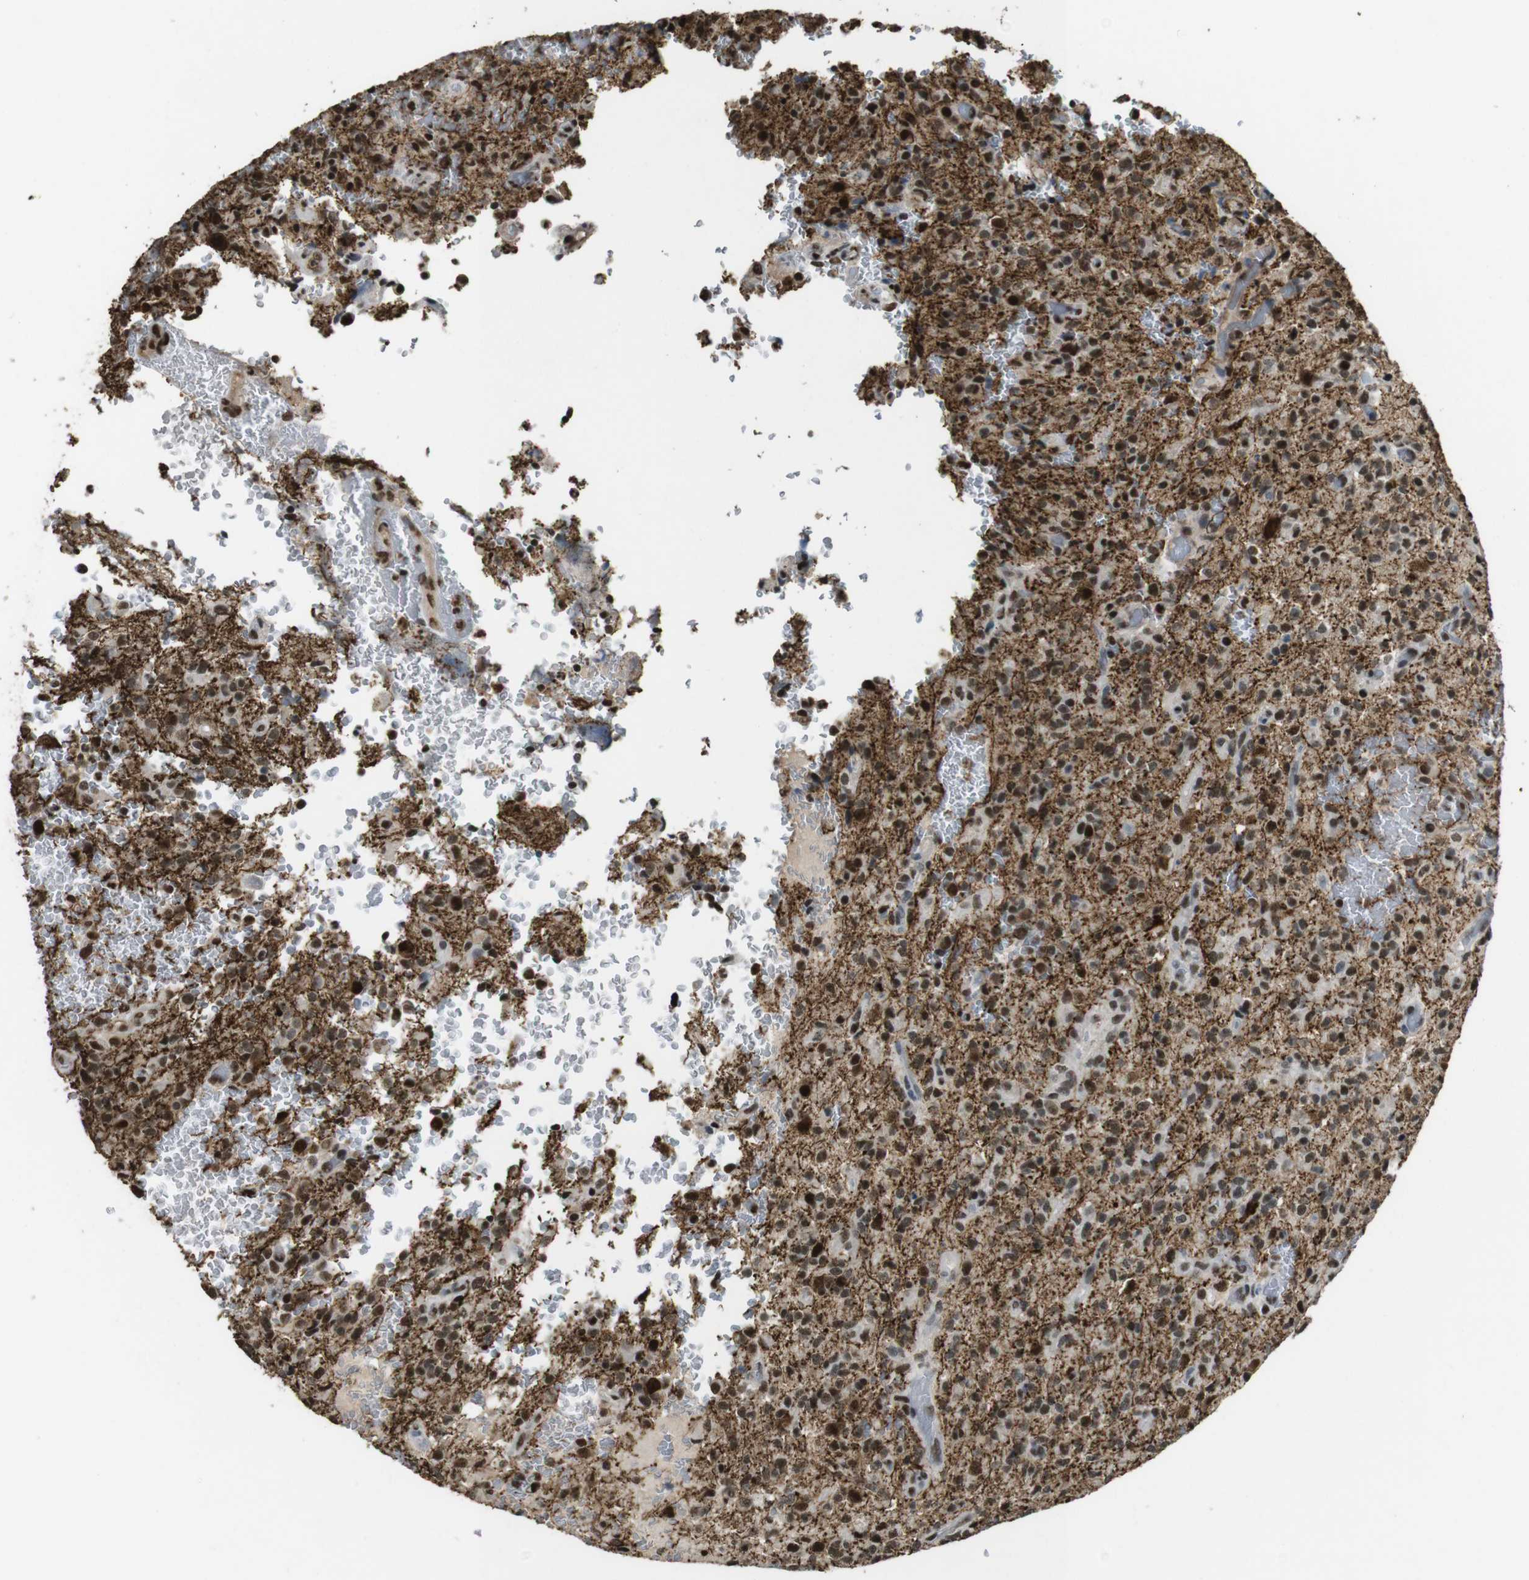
{"staining": {"intensity": "moderate", "quantity": ">75%", "location": "nuclear"}, "tissue": "glioma", "cell_type": "Tumor cells", "image_type": "cancer", "snomed": [{"axis": "morphology", "description": "Glioma, malignant, High grade"}, {"axis": "topography", "description": "Brain"}], "caption": "Glioma stained with a protein marker shows moderate staining in tumor cells.", "gene": "CSNK2B", "patient": {"sex": "male", "age": 71}}